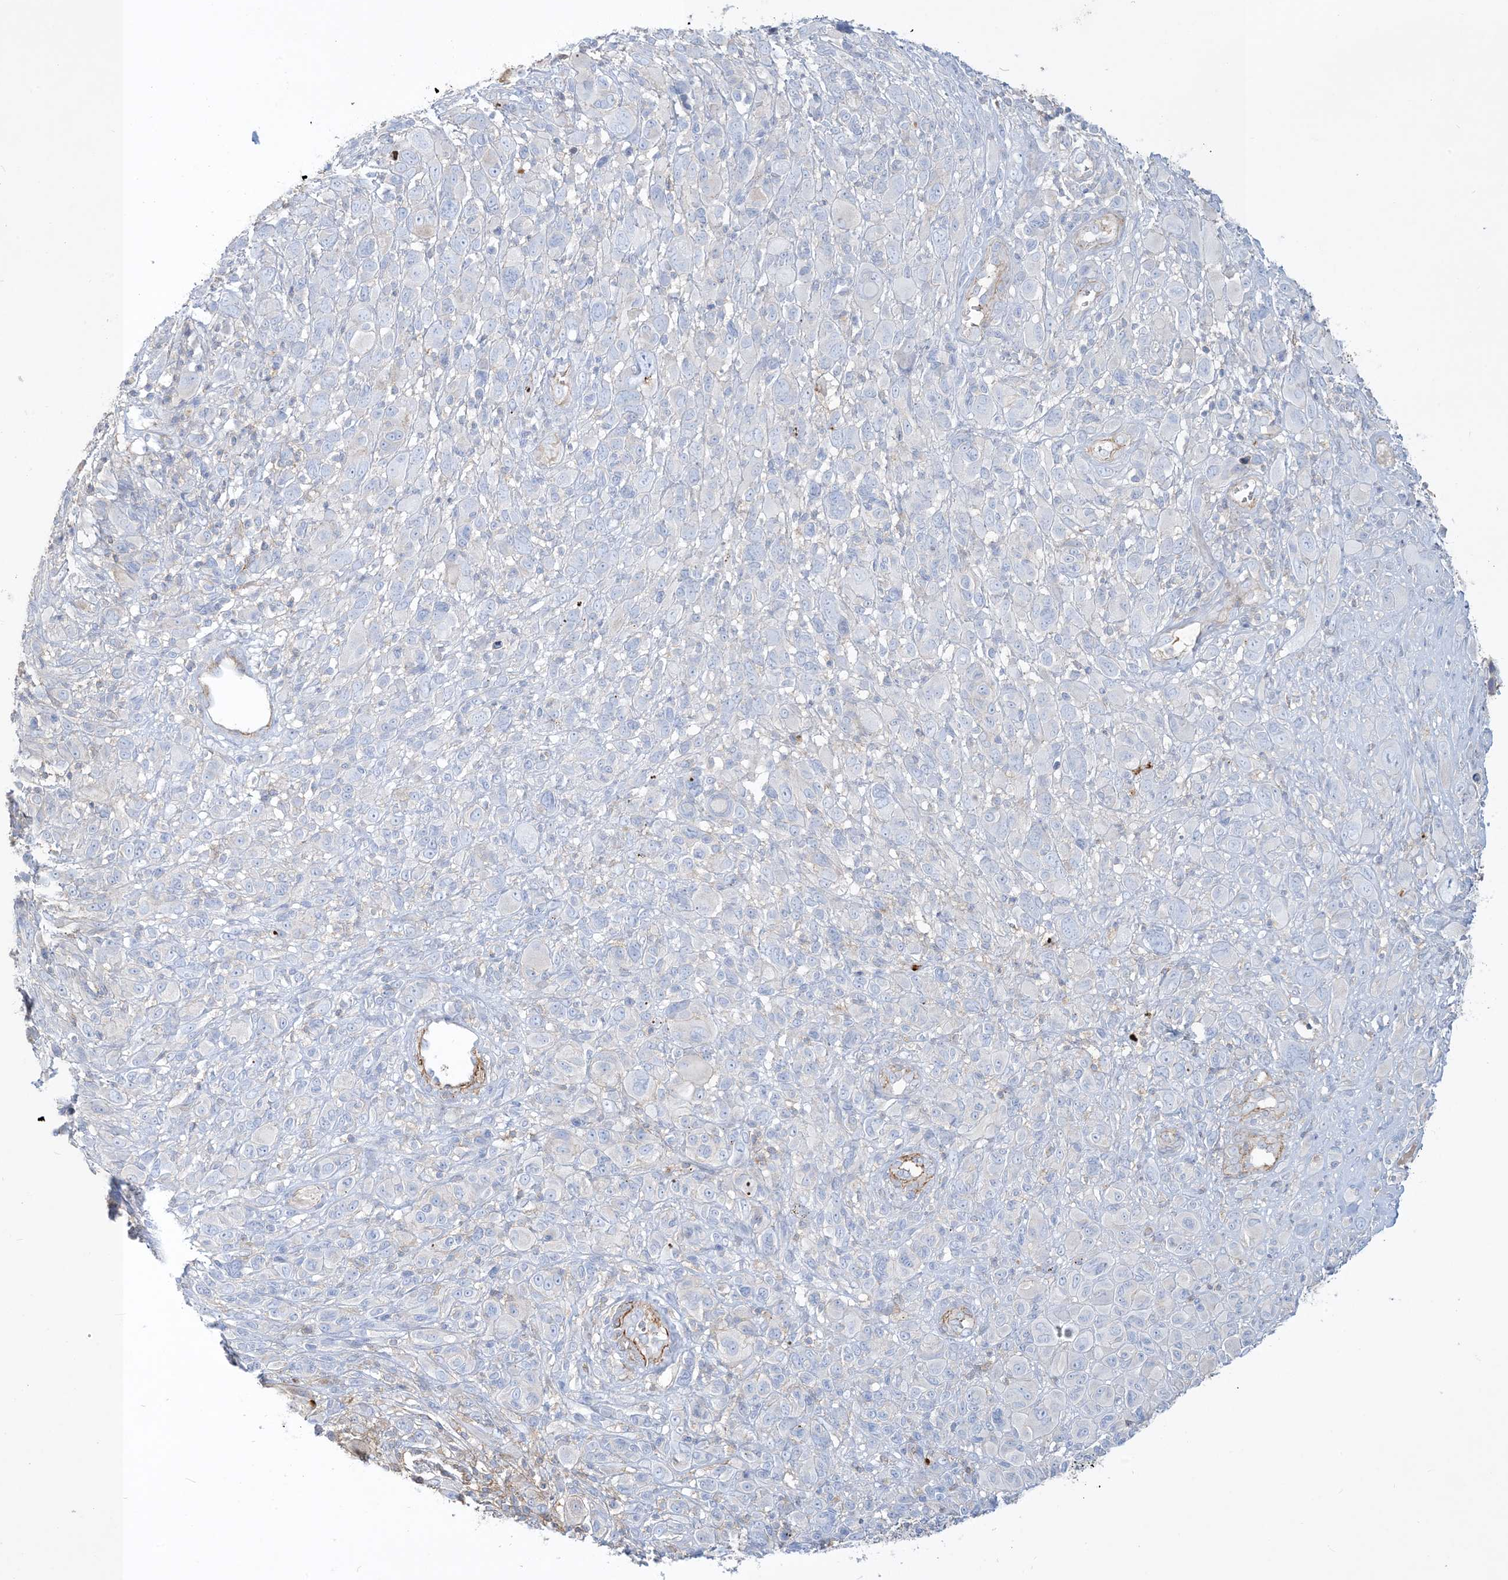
{"staining": {"intensity": "negative", "quantity": "none", "location": "none"}, "tissue": "melanoma", "cell_type": "Tumor cells", "image_type": "cancer", "snomed": [{"axis": "morphology", "description": "Malignant melanoma, NOS"}, {"axis": "topography", "description": "Skin of trunk"}], "caption": "Immunohistochemistry image of neoplastic tissue: human malignant melanoma stained with DAB (3,3'-diaminobenzidine) shows no significant protein expression in tumor cells.", "gene": "GTF3C2", "patient": {"sex": "male", "age": 71}}